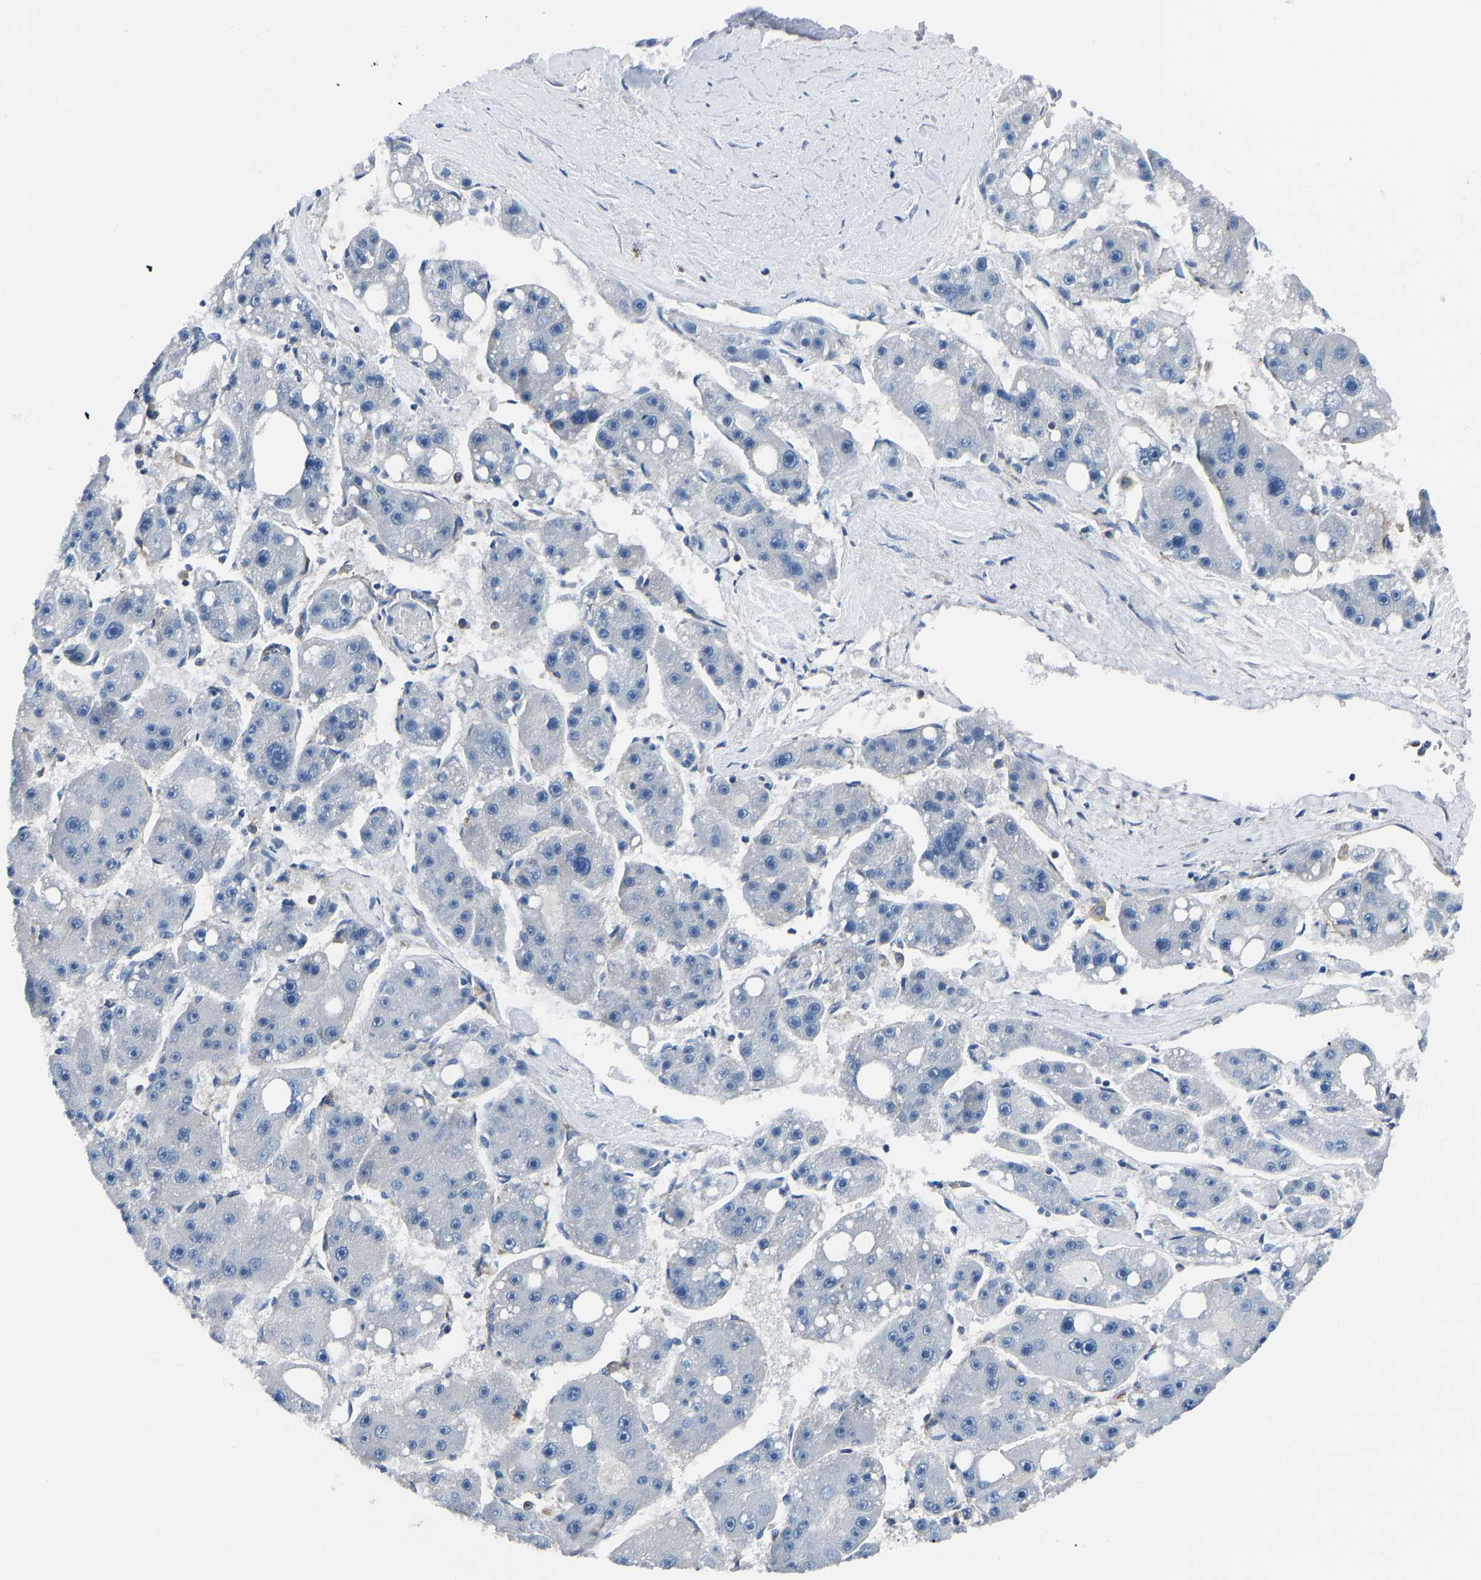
{"staining": {"intensity": "negative", "quantity": "none", "location": "none"}, "tissue": "liver cancer", "cell_type": "Tumor cells", "image_type": "cancer", "snomed": [{"axis": "morphology", "description": "Carcinoma, Hepatocellular, NOS"}, {"axis": "topography", "description": "Liver"}], "caption": "This photomicrograph is of liver hepatocellular carcinoma stained with immunohistochemistry (IHC) to label a protein in brown with the nuclei are counter-stained blue. There is no expression in tumor cells.", "gene": "PRKAR1A", "patient": {"sex": "female", "age": 61}}